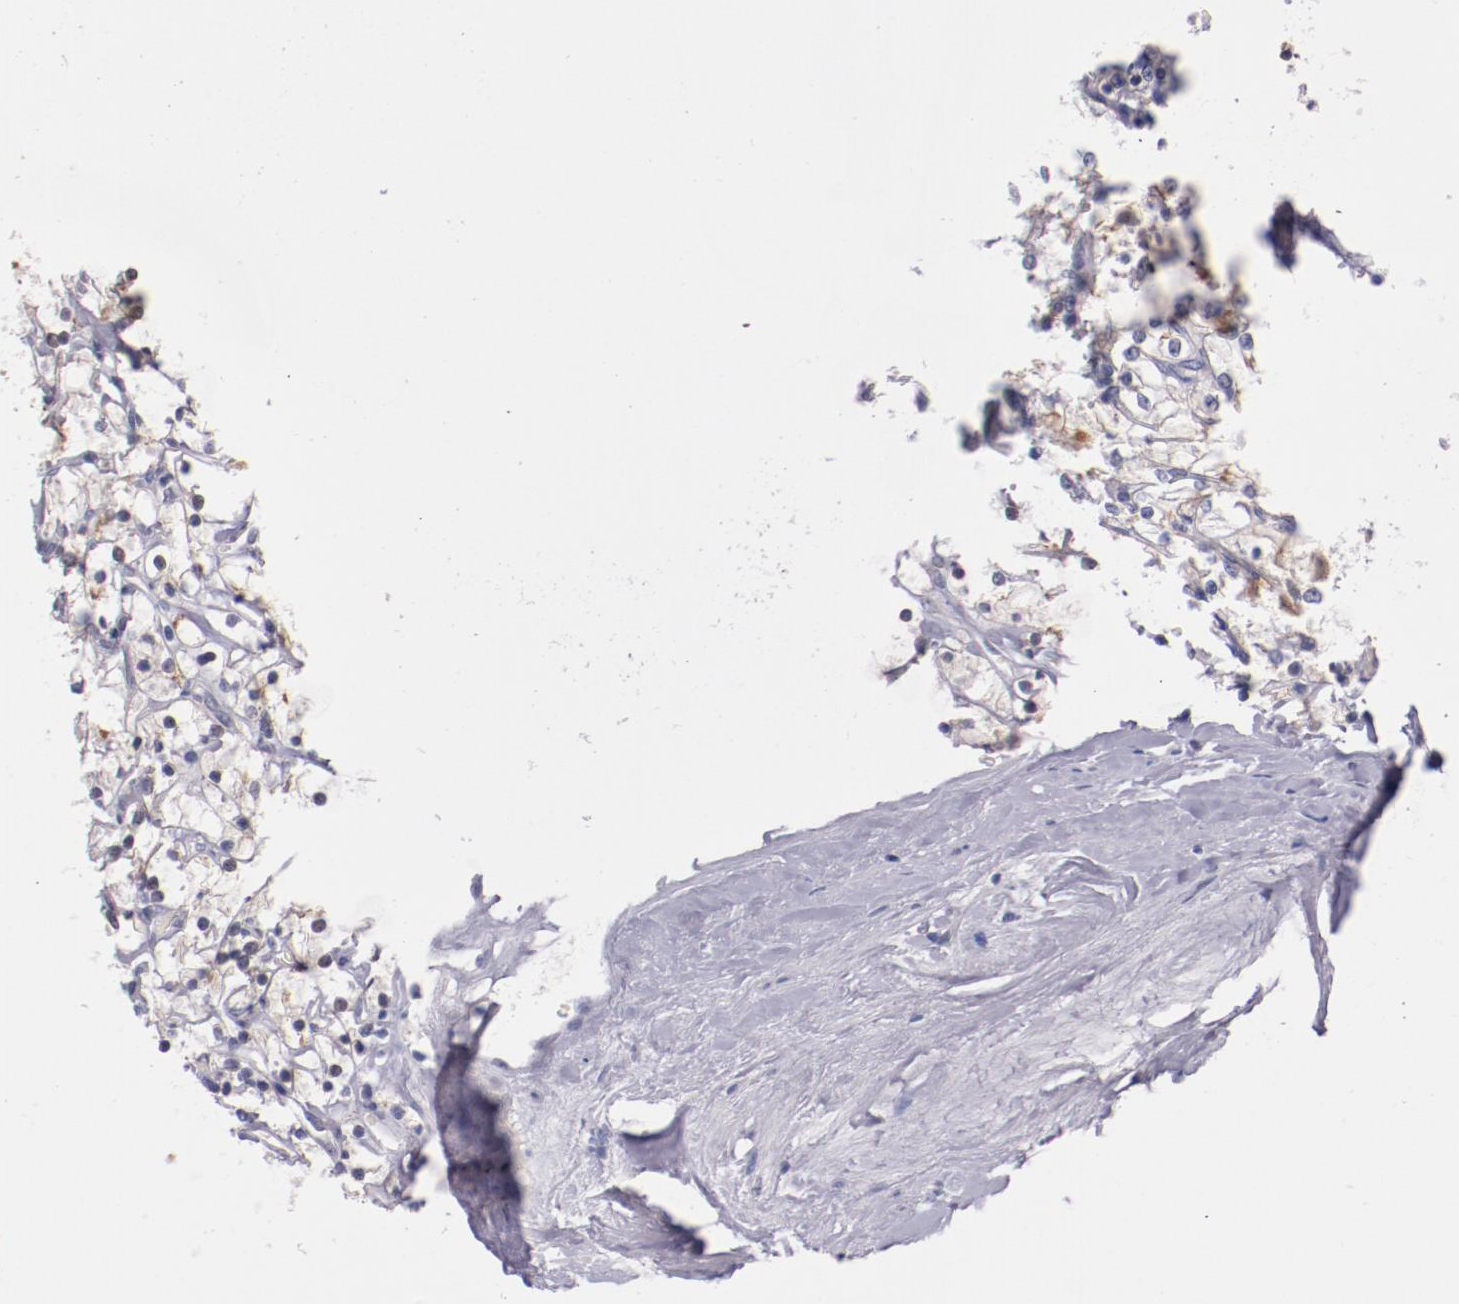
{"staining": {"intensity": "negative", "quantity": "none", "location": "none"}, "tissue": "renal cancer", "cell_type": "Tumor cells", "image_type": "cancer", "snomed": [{"axis": "morphology", "description": "Adenocarcinoma, NOS"}, {"axis": "topography", "description": "Kidney"}], "caption": "The histopathology image shows no significant staining in tumor cells of renal cancer (adenocarcinoma).", "gene": "SYP", "patient": {"sex": "female", "age": 73}}